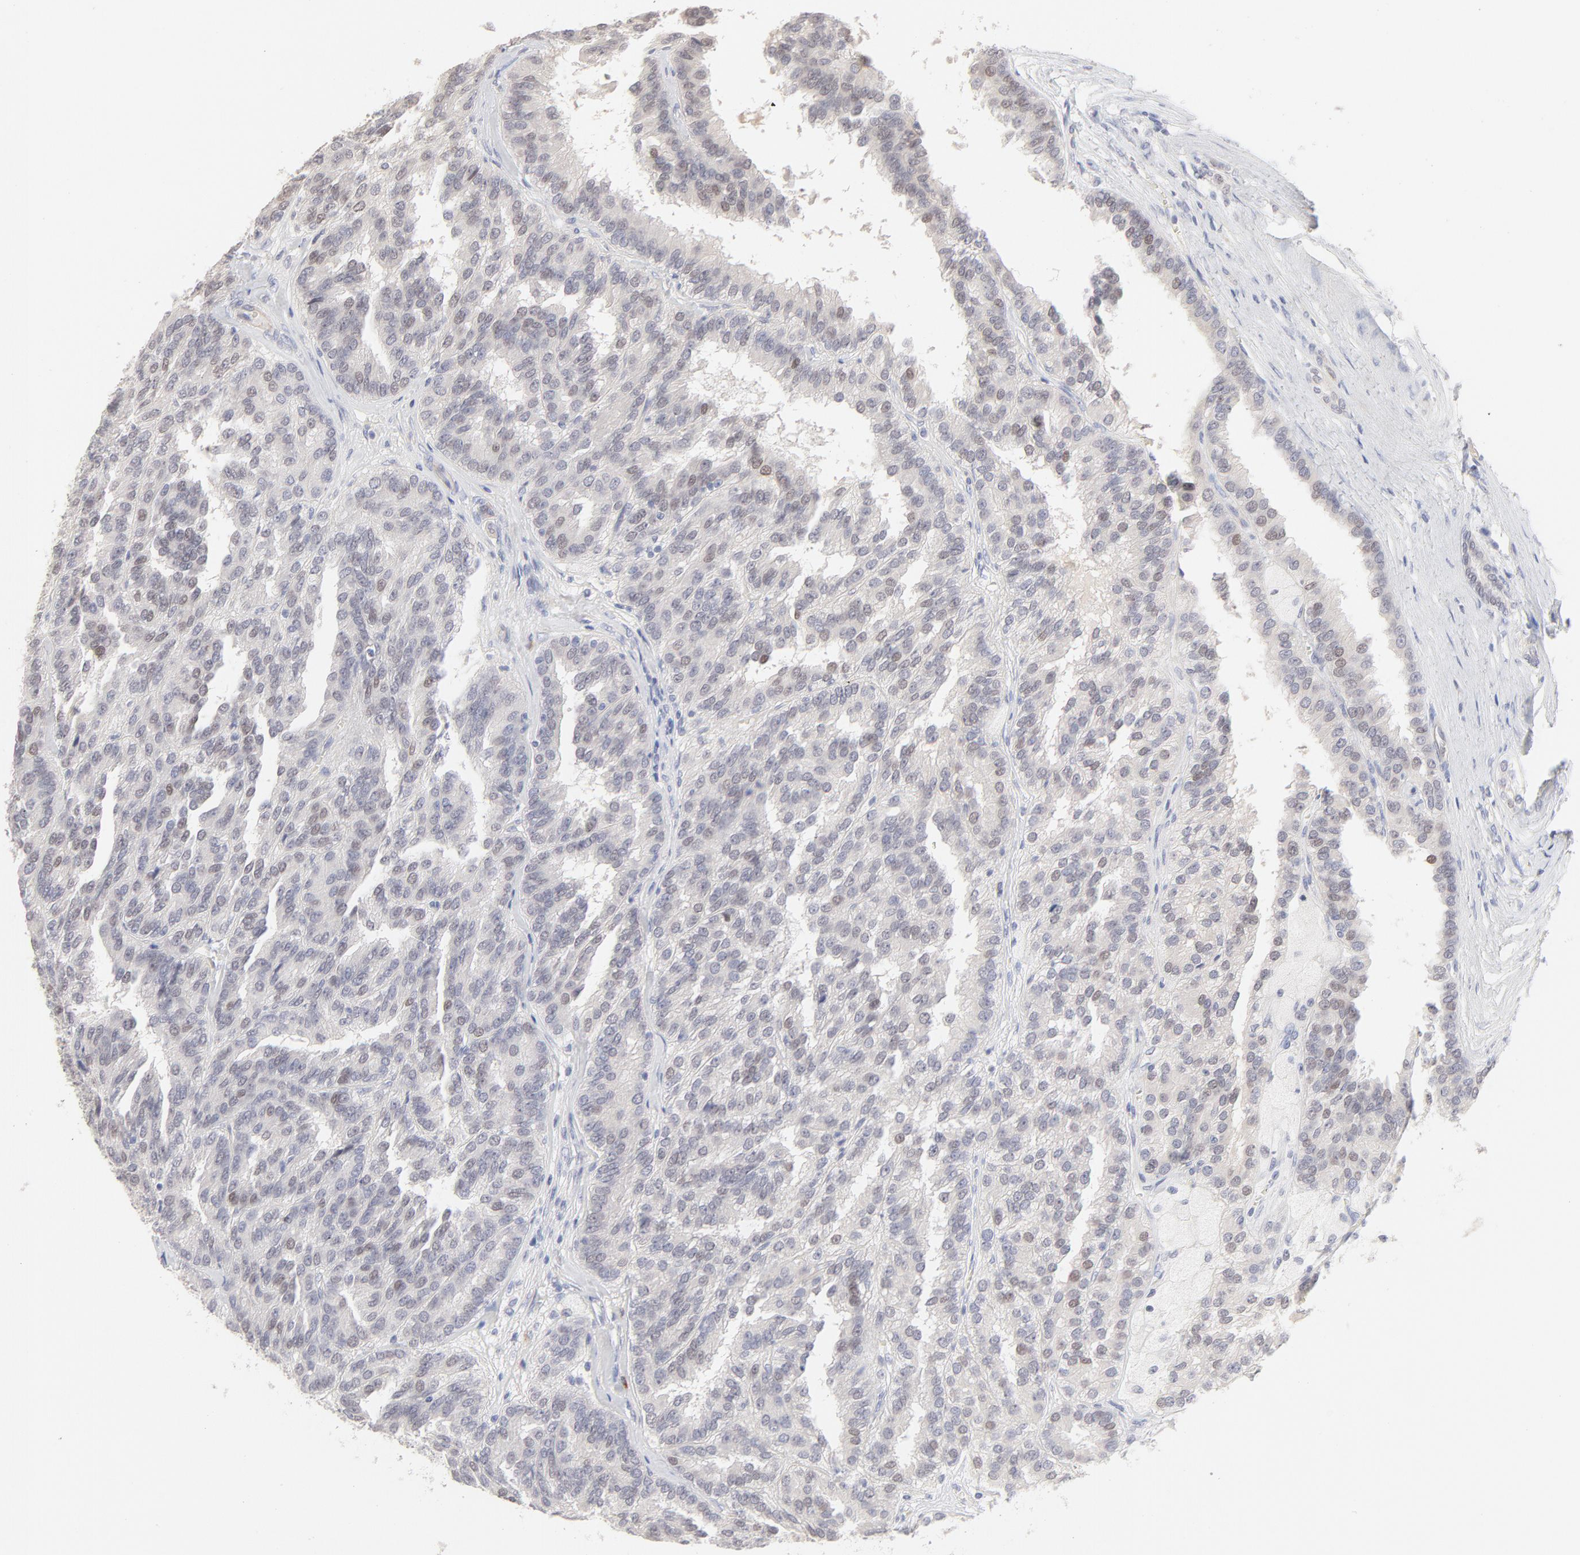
{"staining": {"intensity": "weak", "quantity": "<25%", "location": "nuclear"}, "tissue": "renal cancer", "cell_type": "Tumor cells", "image_type": "cancer", "snomed": [{"axis": "morphology", "description": "Adenocarcinoma, NOS"}, {"axis": "topography", "description": "Kidney"}], "caption": "Human renal cancer stained for a protein using immunohistochemistry displays no positivity in tumor cells.", "gene": "ELF3", "patient": {"sex": "male", "age": 46}}